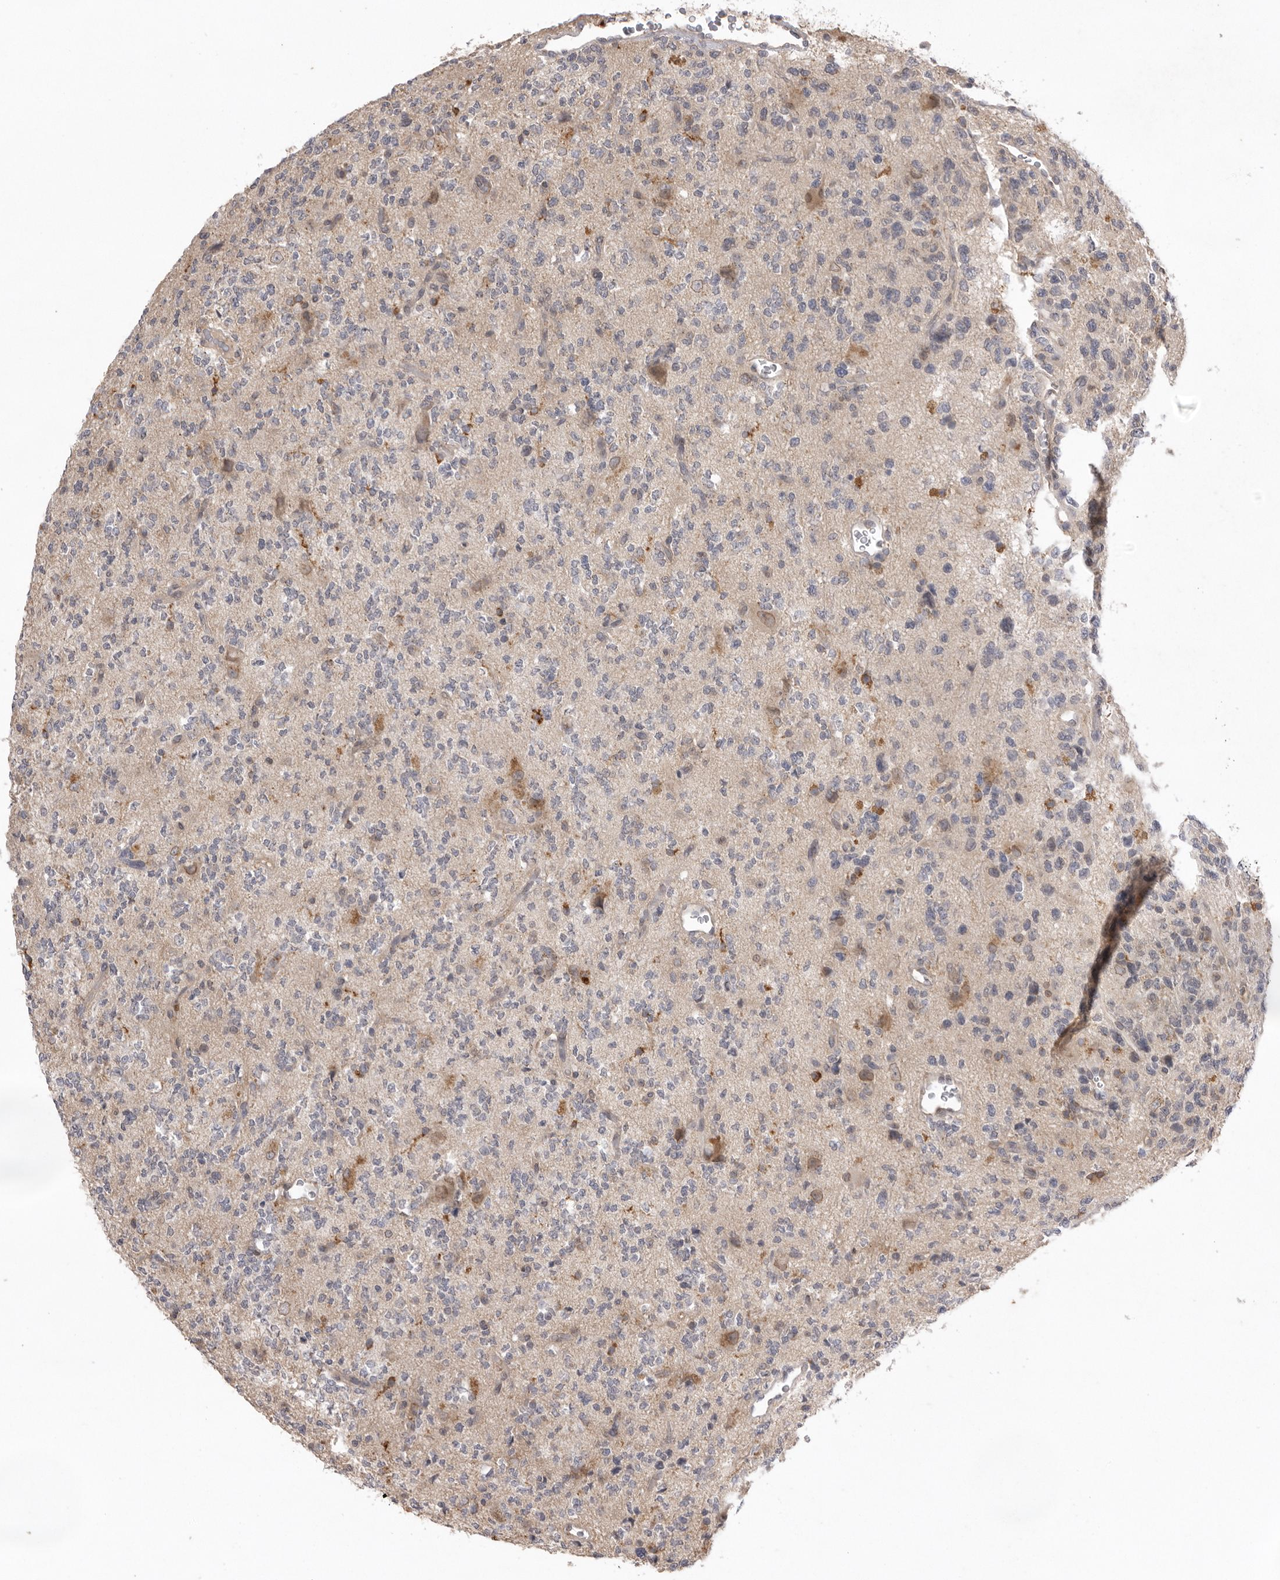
{"staining": {"intensity": "negative", "quantity": "none", "location": "none"}, "tissue": "glioma", "cell_type": "Tumor cells", "image_type": "cancer", "snomed": [{"axis": "morphology", "description": "Glioma, malignant, High grade"}, {"axis": "topography", "description": "Brain"}], "caption": "Immunohistochemical staining of human glioma reveals no significant positivity in tumor cells.", "gene": "TLR3", "patient": {"sex": "female", "age": 62}}